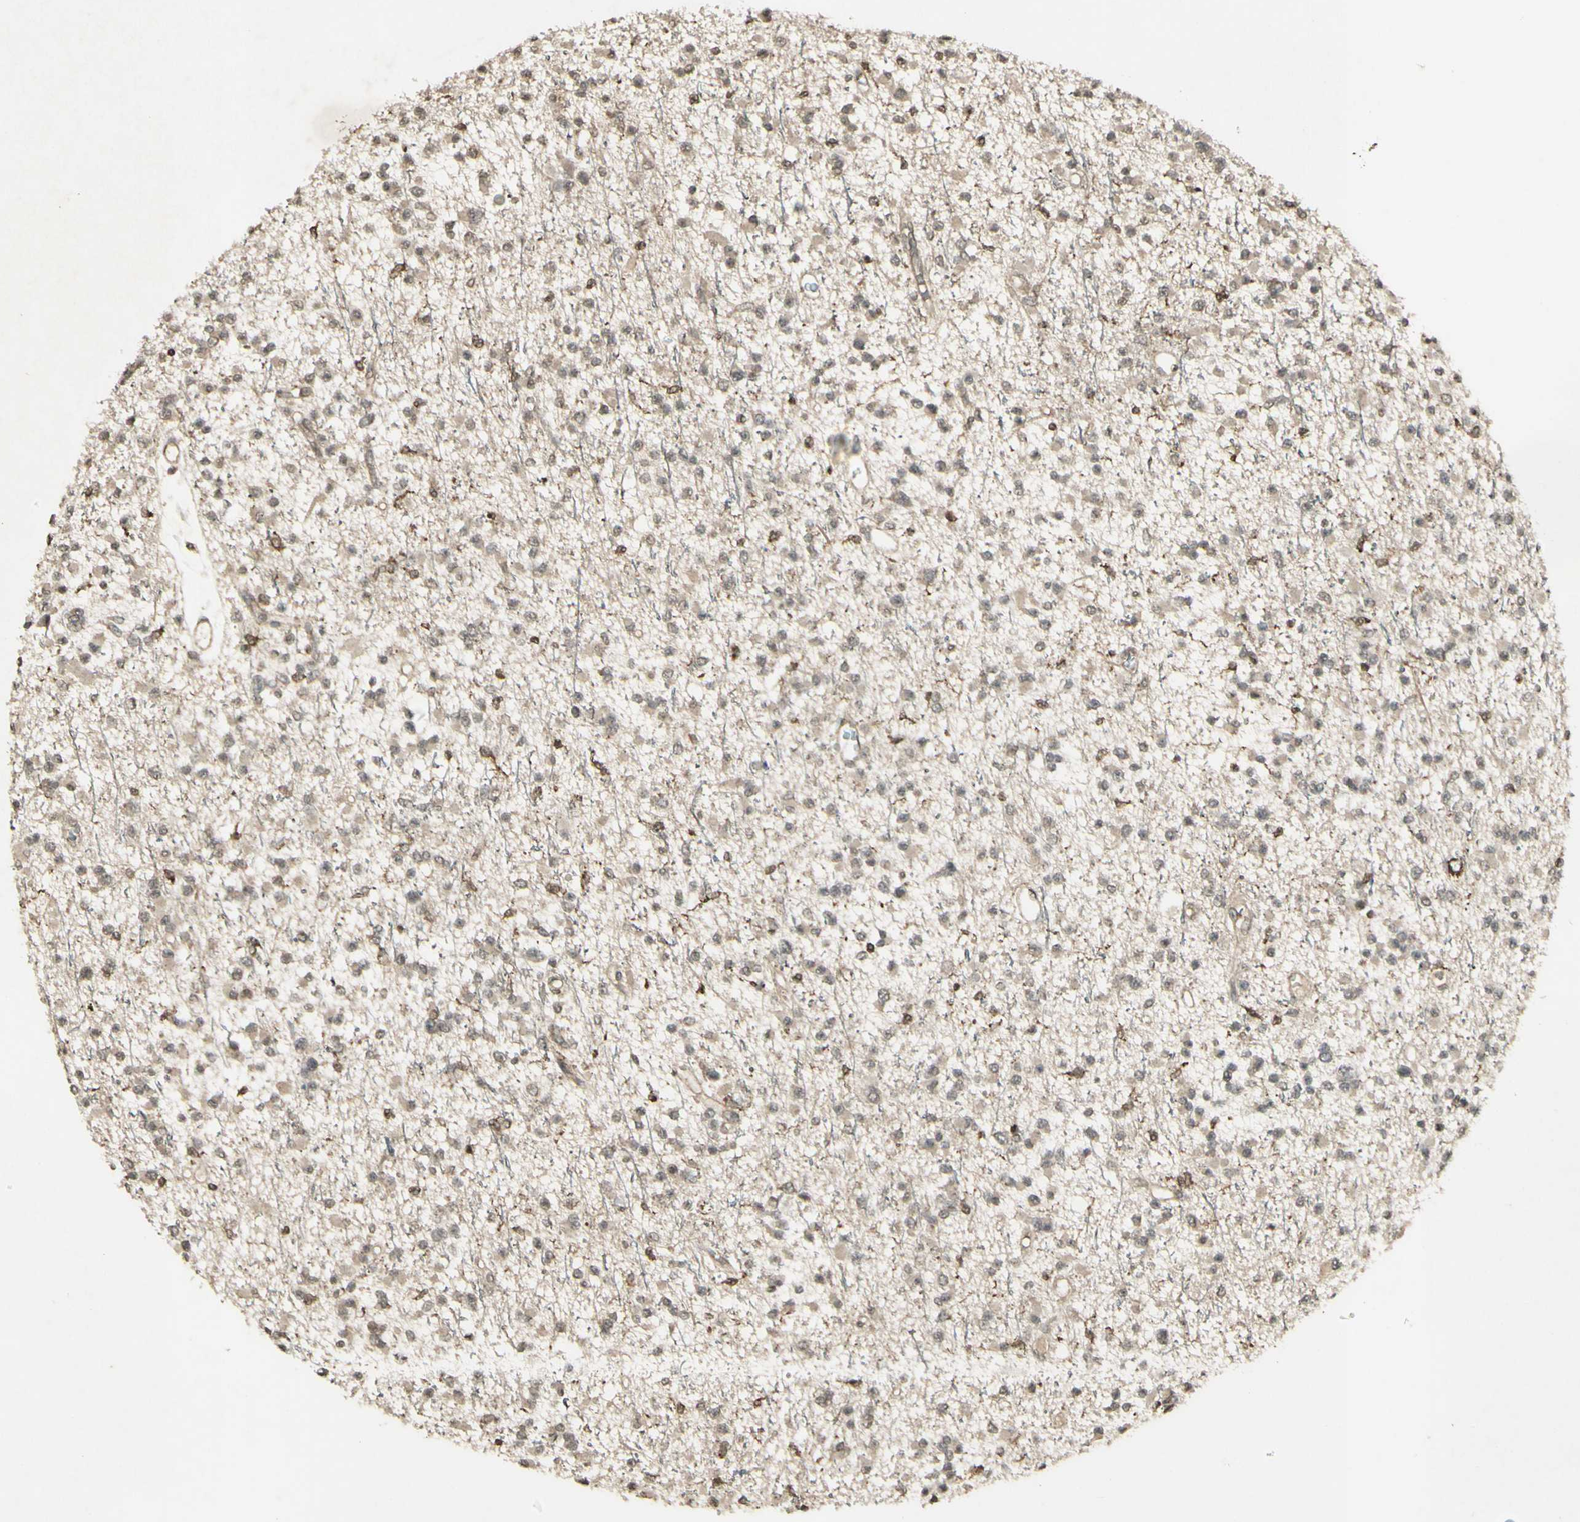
{"staining": {"intensity": "weak", "quantity": ">75%", "location": "cytoplasmic/membranous"}, "tissue": "glioma", "cell_type": "Tumor cells", "image_type": "cancer", "snomed": [{"axis": "morphology", "description": "Glioma, malignant, Low grade"}, {"axis": "topography", "description": "Brain"}], "caption": "A brown stain shows weak cytoplasmic/membranous staining of a protein in human malignant glioma (low-grade) tumor cells. (DAB (3,3'-diaminobenzidine) IHC with brightfield microscopy, high magnification).", "gene": "BLNK", "patient": {"sex": "female", "age": 22}}